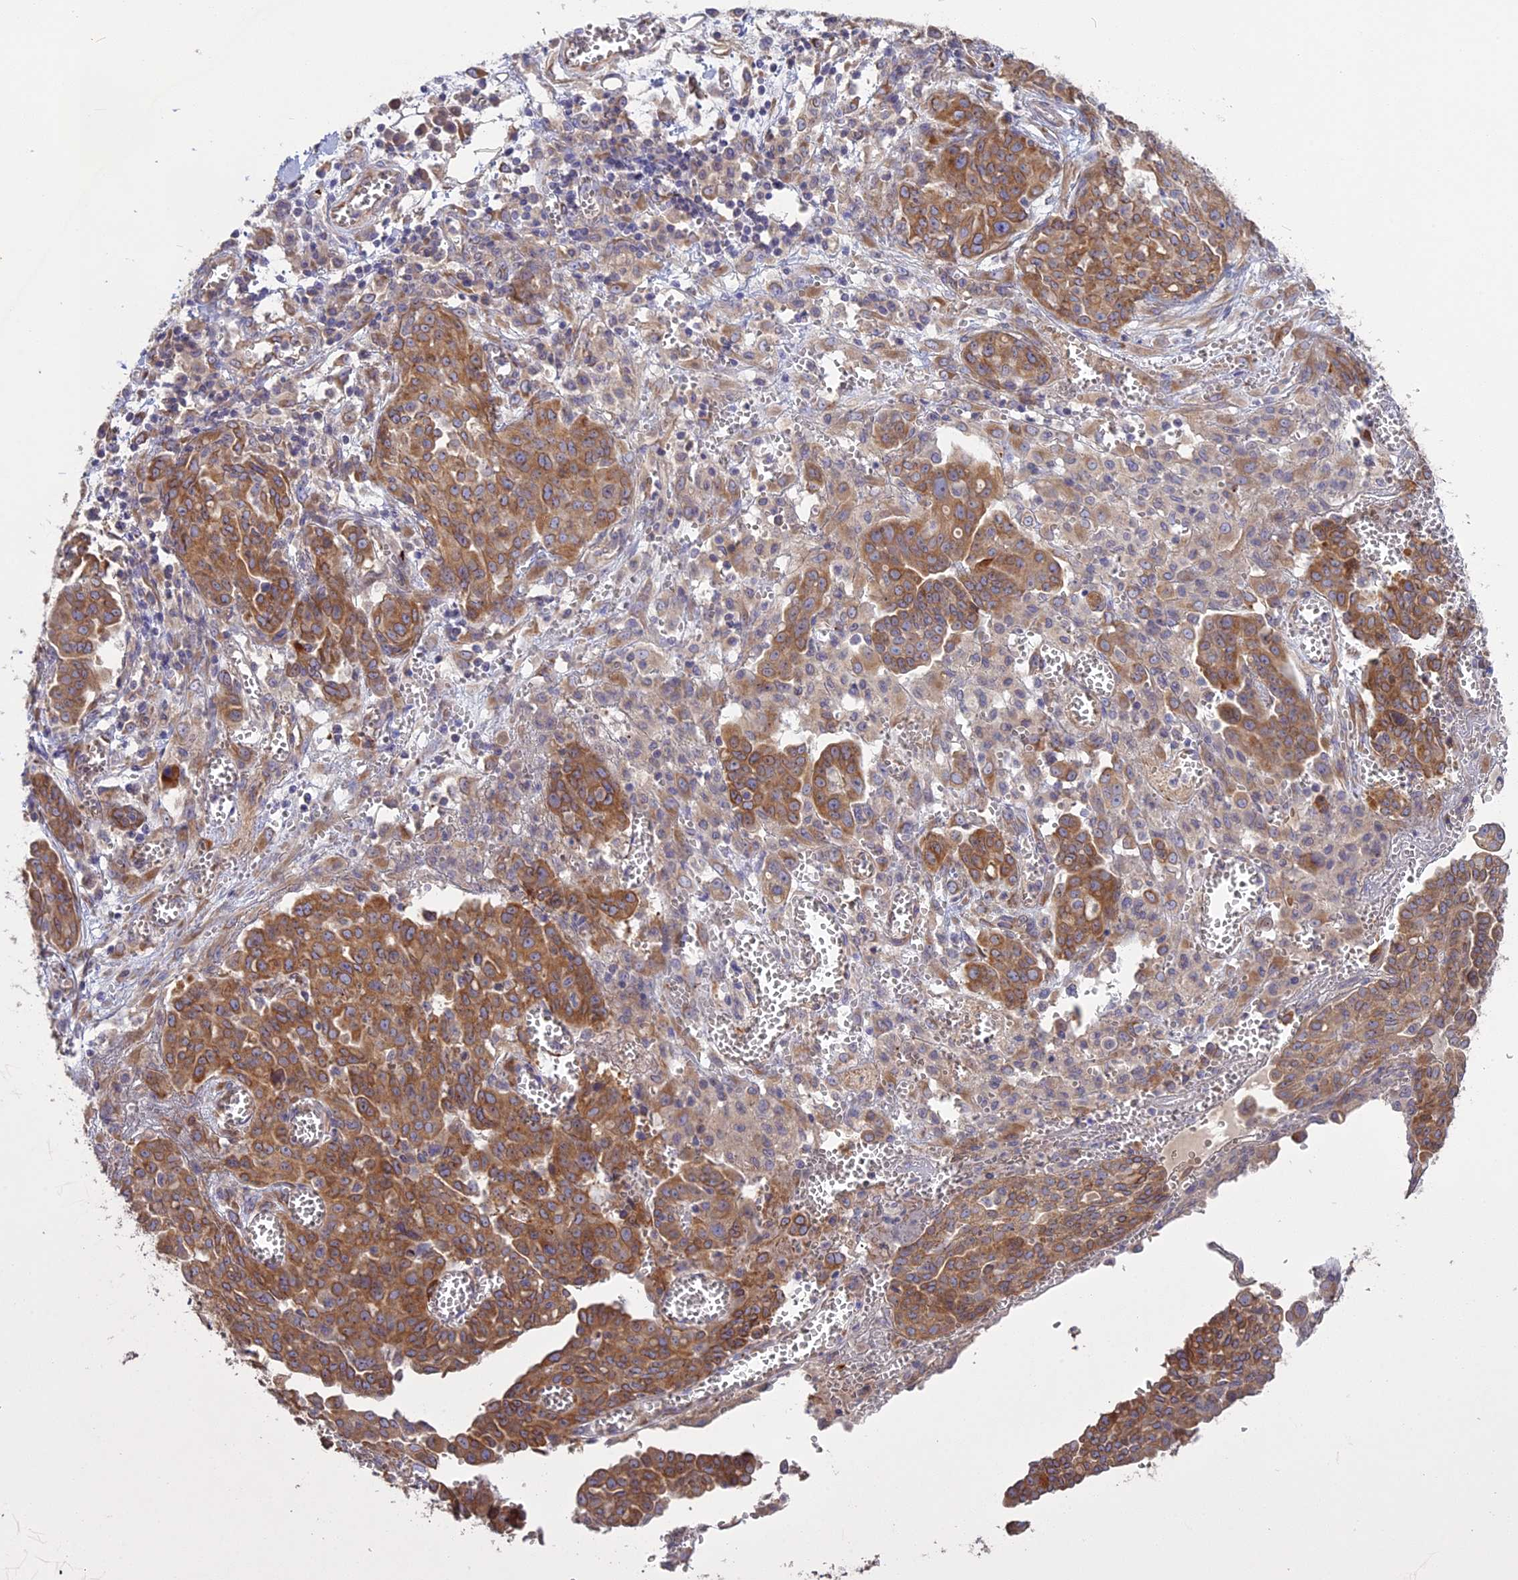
{"staining": {"intensity": "moderate", "quantity": ">75%", "location": "cytoplasmic/membranous"}, "tissue": "ovarian cancer", "cell_type": "Tumor cells", "image_type": "cancer", "snomed": [{"axis": "morphology", "description": "Cystadenocarcinoma, serous, NOS"}, {"axis": "topography", "description": "Soft tissue"}, {"axis": "topography", "description": "Ovary"}], "caption": "Immunohistochemical staining of serous cystadenocarcinoma (ovarian) demonstrates moderate cytoplasmic/membranous protein staining in approximately >75% of tumor cells.", "gene": "TLCD1", "patient": {"sex": "female", "age": 57}}